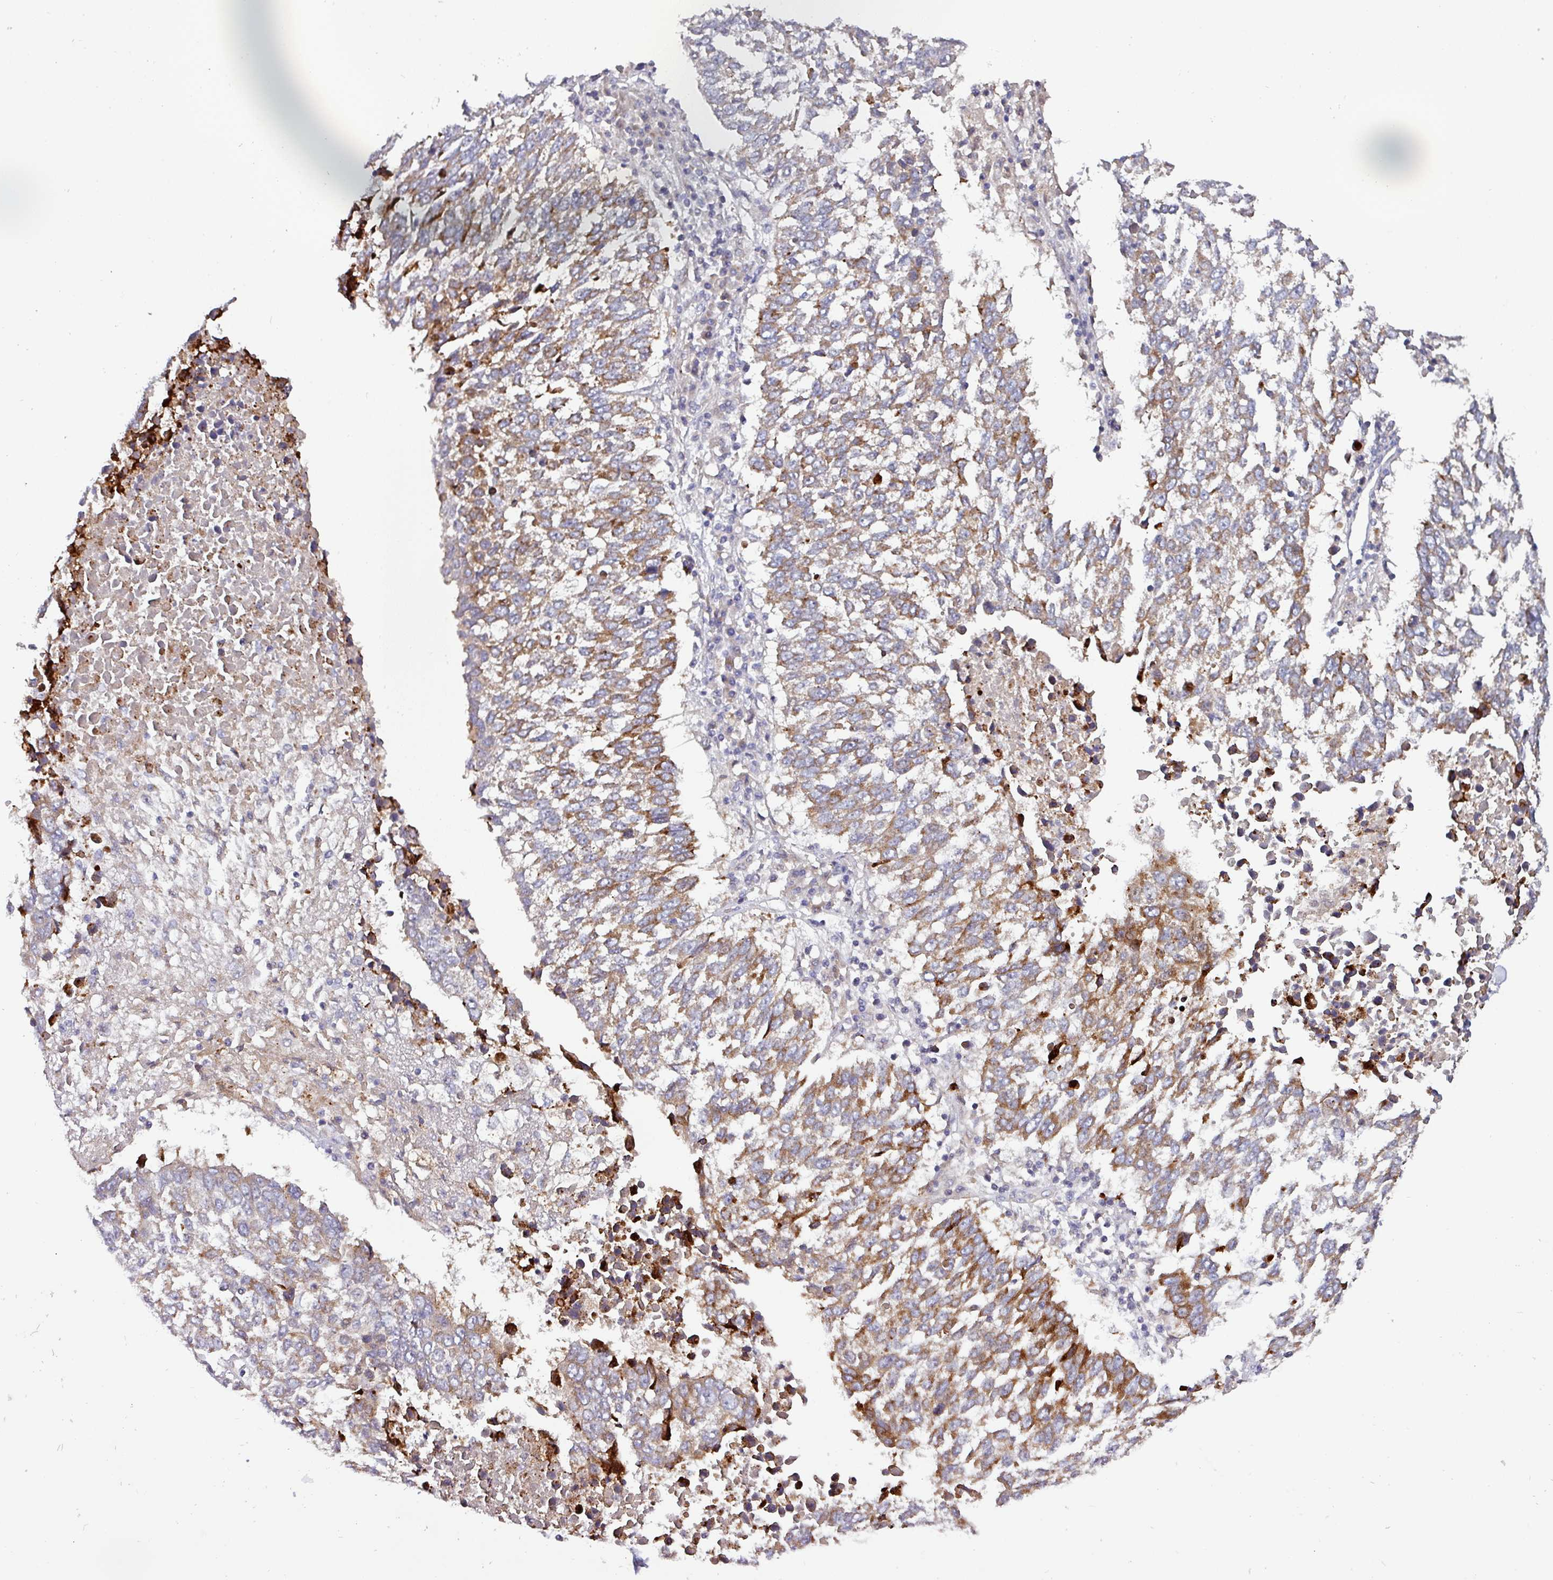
{"staining": {"intensity": "moderate", "quantity": ">75%", "location": "cytoplasmic/membranous"}, "tissue": "lung cancer", "cell_type": "Tumor cells", "image_type": "cancer", "snomed": [{"axis": "morphology", "description": "Squamous cell carcinoma, NOS"}, {"axis": "topography", "description": "Lung"}], "caption": "Protein analysis of squamous cell carcinoma (lung) tissue demonstrates moderate cytoplasmic/membranous expression in about >75% of tumor cells. The staining is performed using DAB brown chromogen to label protein expression. The nuclei are counter-stained blue using hematoxylin.", "gene": "AEBP2", "patient": {"sex": "male", "age": 73}}